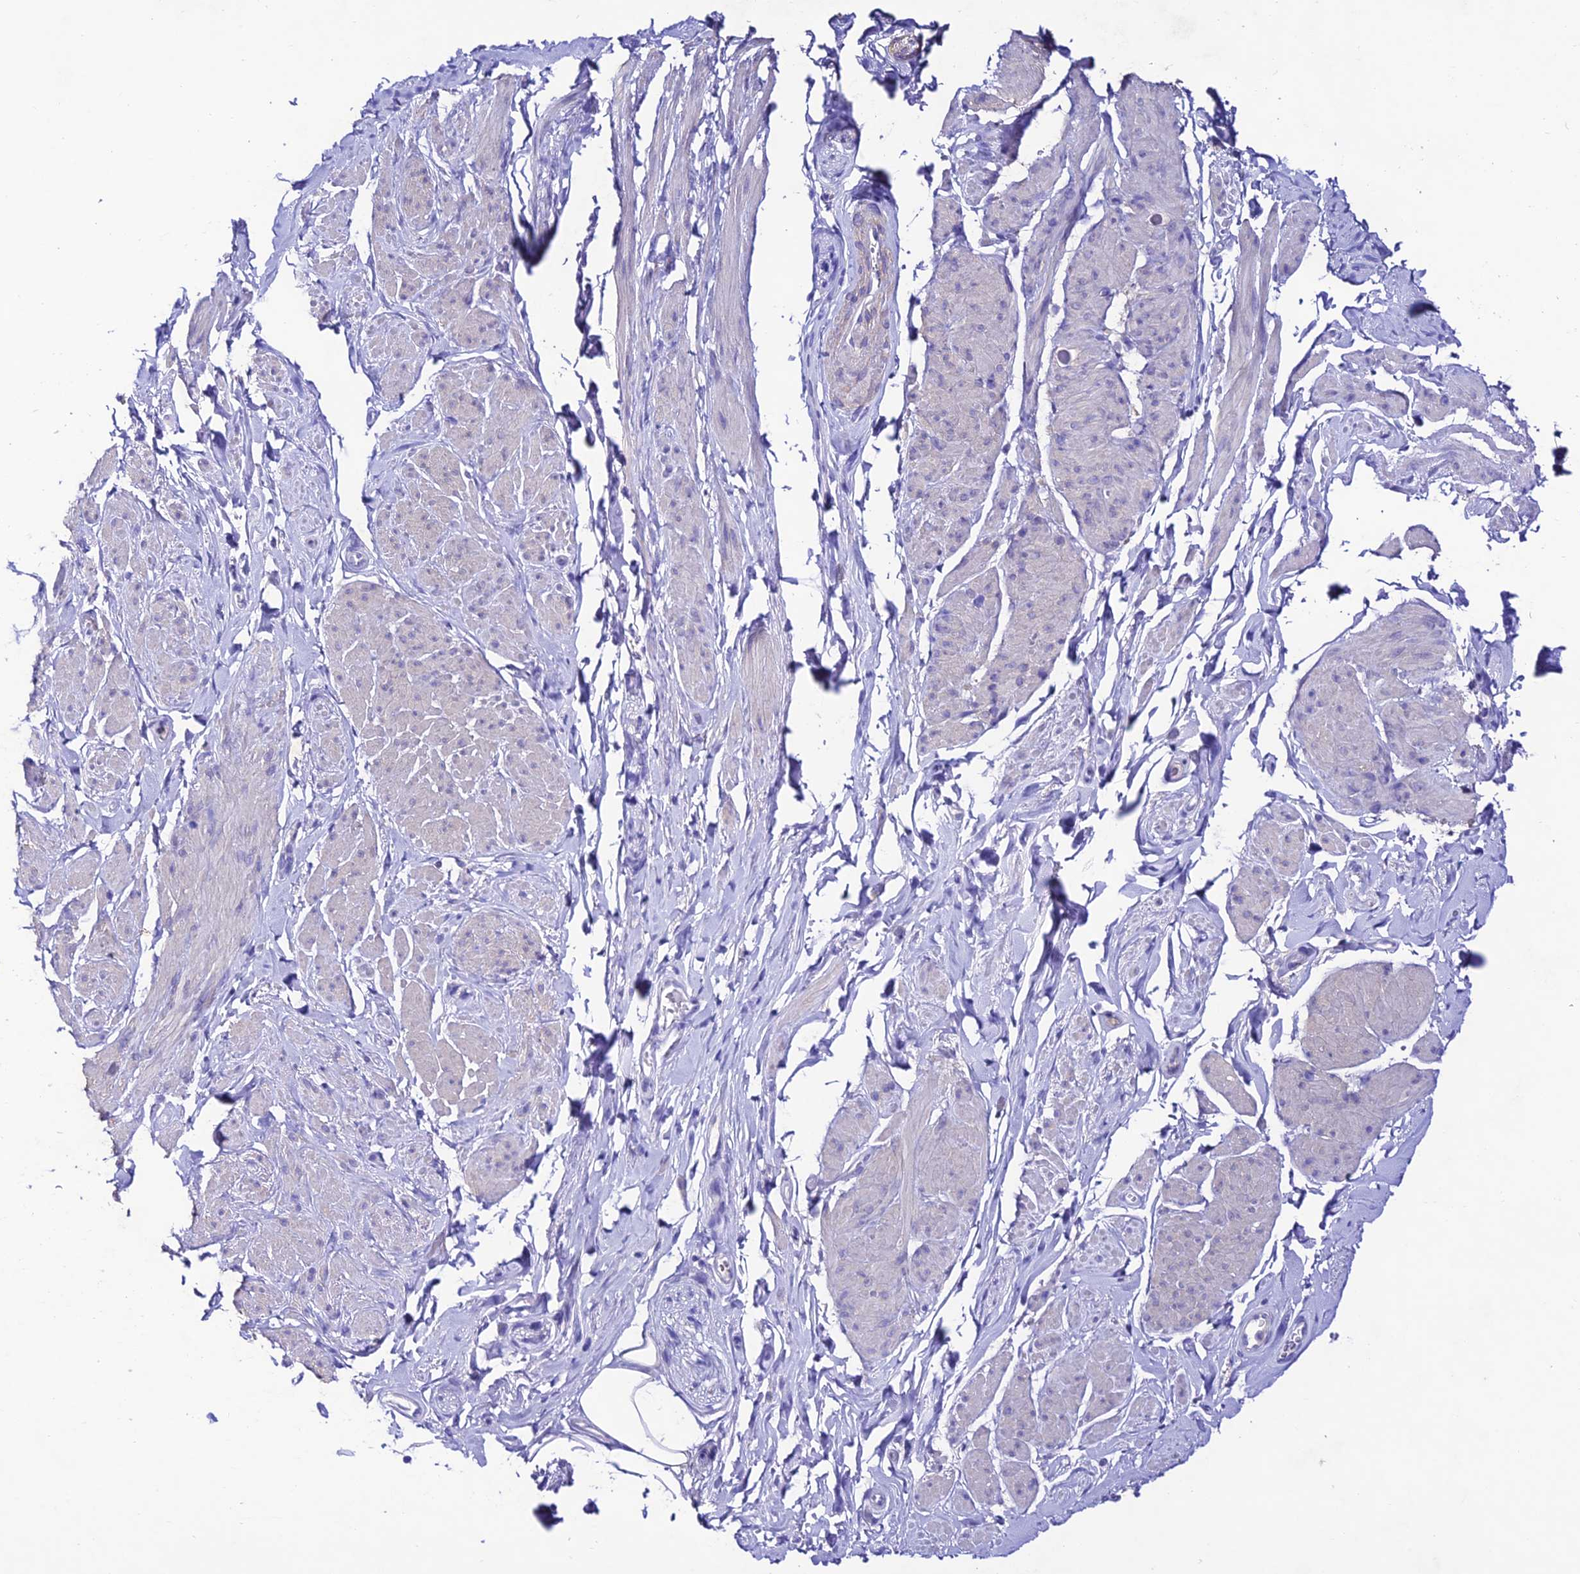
{"staining": {"intensity": "negative", "quantity": "none", "location": "none"}, "tissue": "smooth muscle", "cell_type": "Smooth muscle cells", "image_type": "normal", "snomed": [{"axis": "morphology", "description": "Normal tissue, NOS"}, {"axis": "topography", "description": "Smooth muscle"}, {"axis": "topography", "description": "Peripheral nerve tissue"}], "caption": "Human smooth muscle stained for a protein using immunohistochemistry (IHC) shows no staining in smooth muscle cells.", "gene": "NLRP6", "patient": {"sex": "male", "age": 69}}